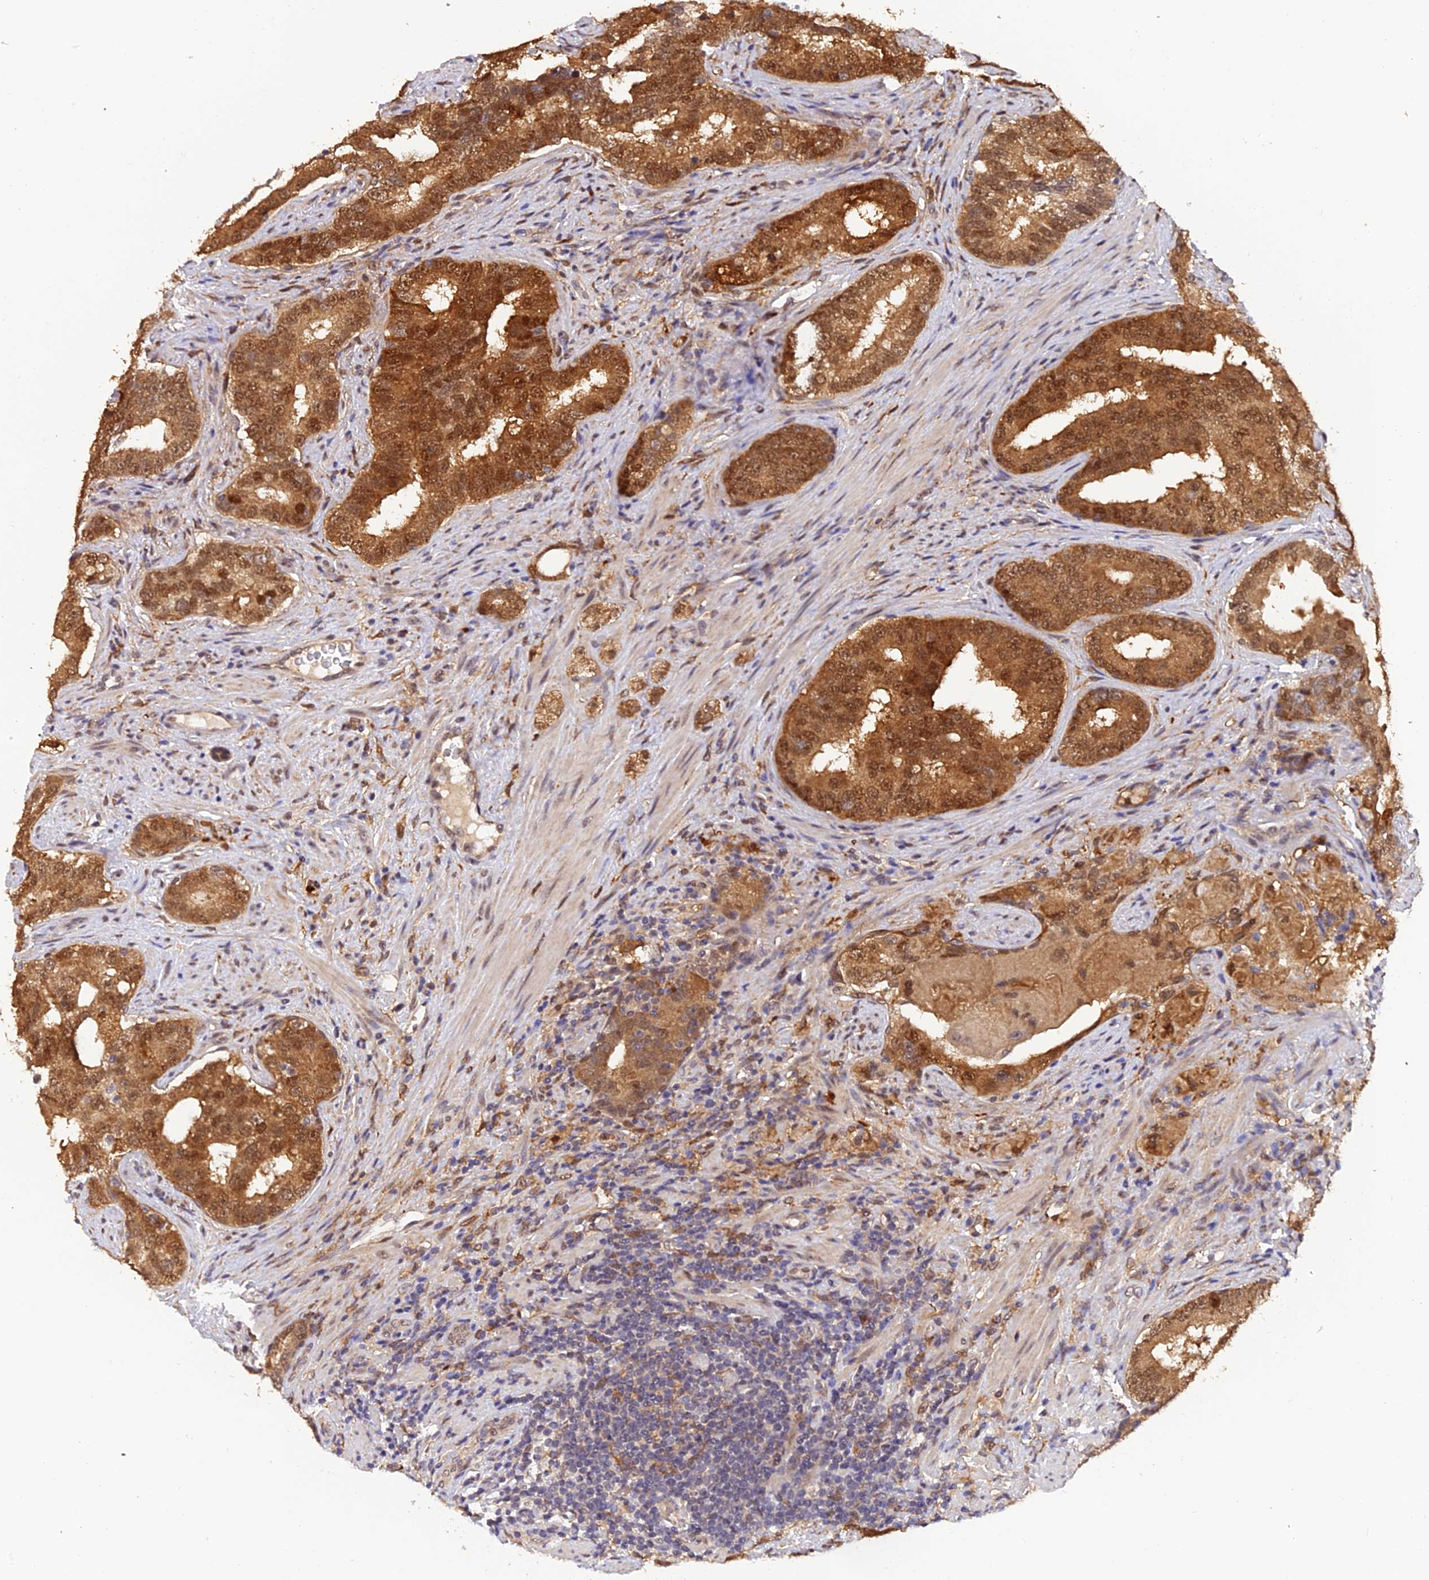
{"staining": {"intensity": "strong", "quantity": ">75%", "location": "cytoplasmic/membranous,nuclear"}, "tissue": "prostate cancer", "cell_type": "Tumor cells", "image_type": "cancer", "snomed": [{"axis": "morphology", "description": "Adenocarcinoma, High grade"}, {"axis": "topography", "description": "Prostate"}], "caption": "Protein analysis of prostate cancer (adenocarcinoma (high-grade)) tissue shows strong cytoplasmic/membranous and nuclear staining in about >75% of tumor cells. The staining is performed using DAB brown chromogen to label protein expression. The nuclei are counter-stained blue using hematoxylin.", "gene": "MNS1", "patient": {"sex": "male", "age": 70}}